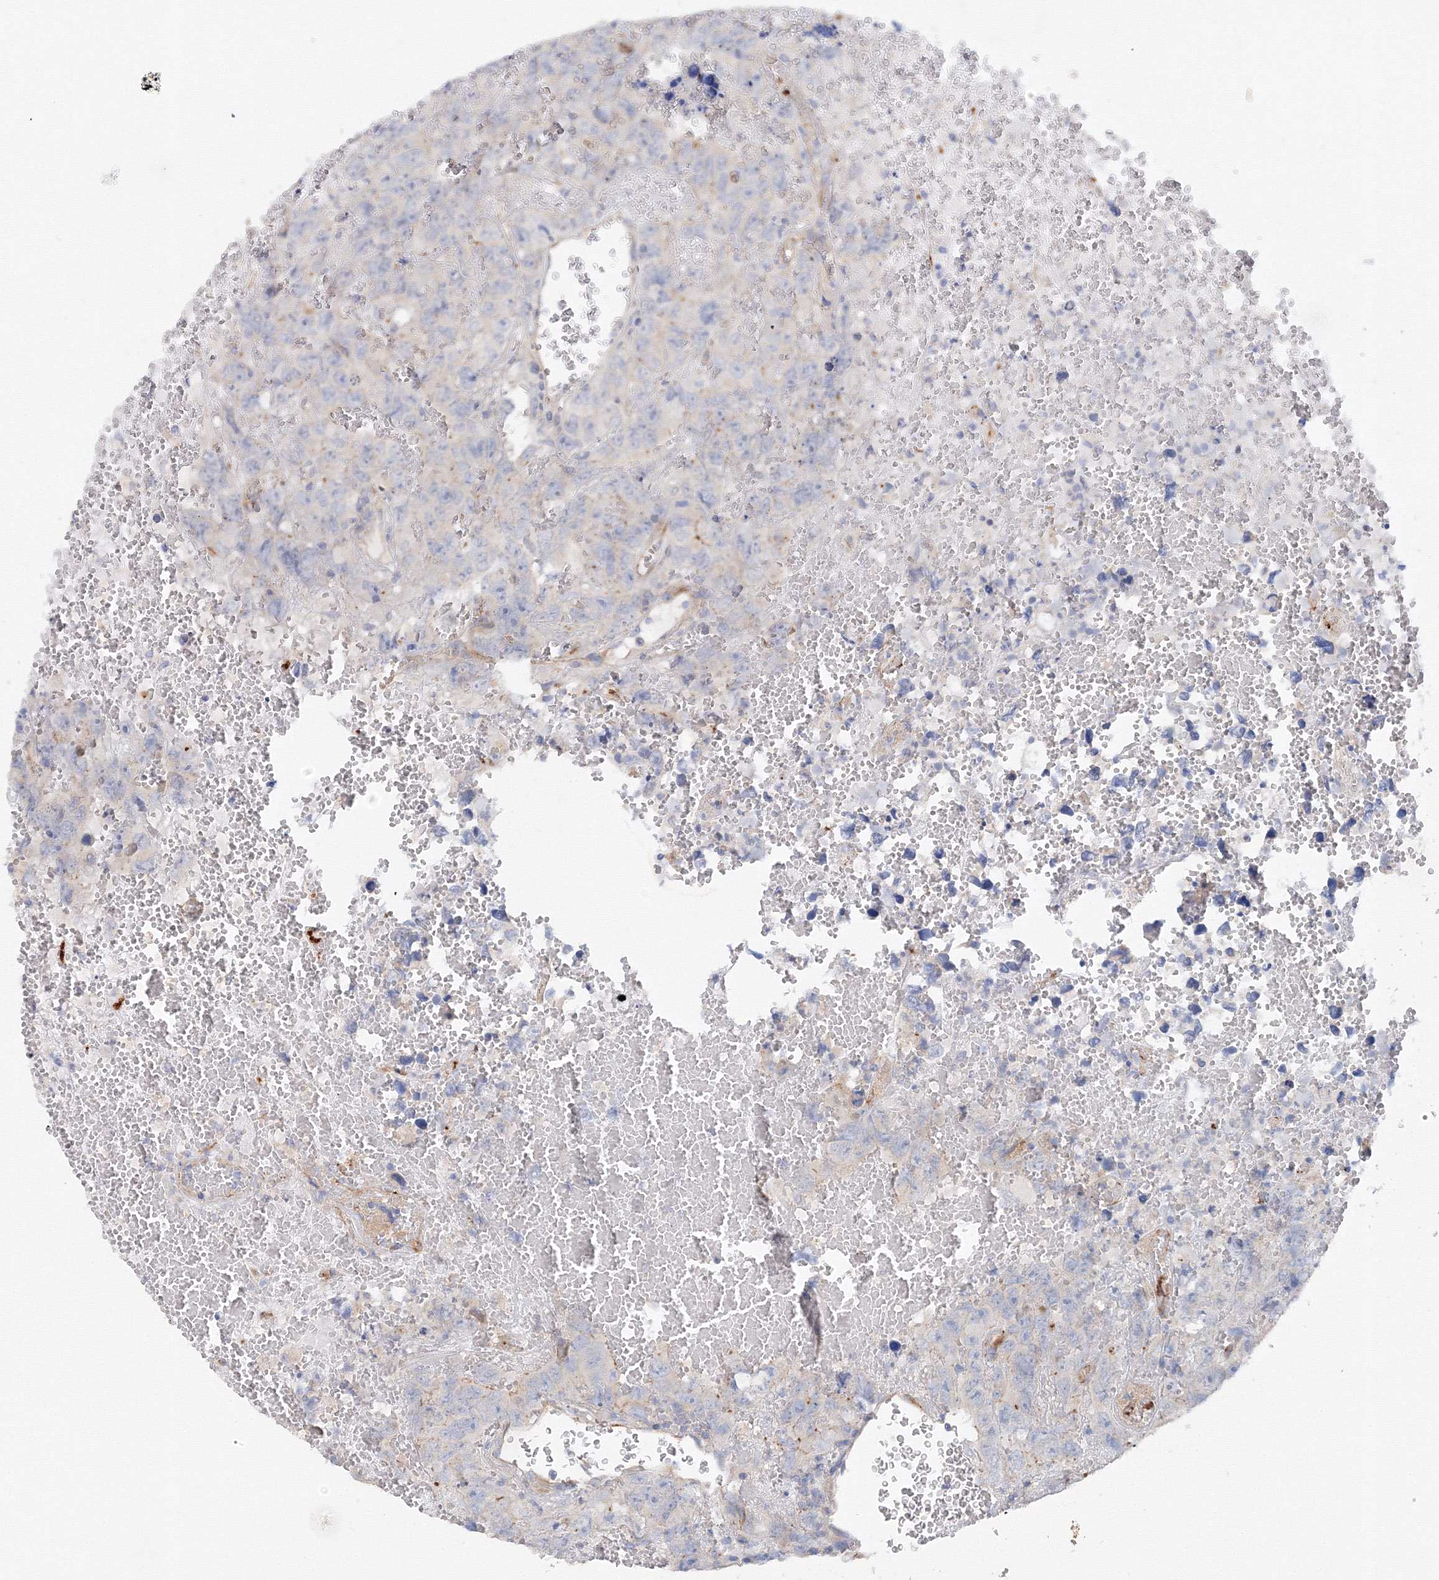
{"staining": {"intensity": "negative", "quantity": "none", "location": "none"}, "tissue": "testis cancer", "cell_type": "Tumor cells", "image_type": "cancer", "snomed": [{"axis": "morphology", "description": "Carcinoma, Embryonal, NOS"}, {"axis": "topography", "description": "Testis"}], "caption": "Immunohistochemical staining of testis embryonal carcinoma shows no significant positivity in tumor cells.", "gene": "DIS3L2", "patient": {"sex": "male", "age": 45}}